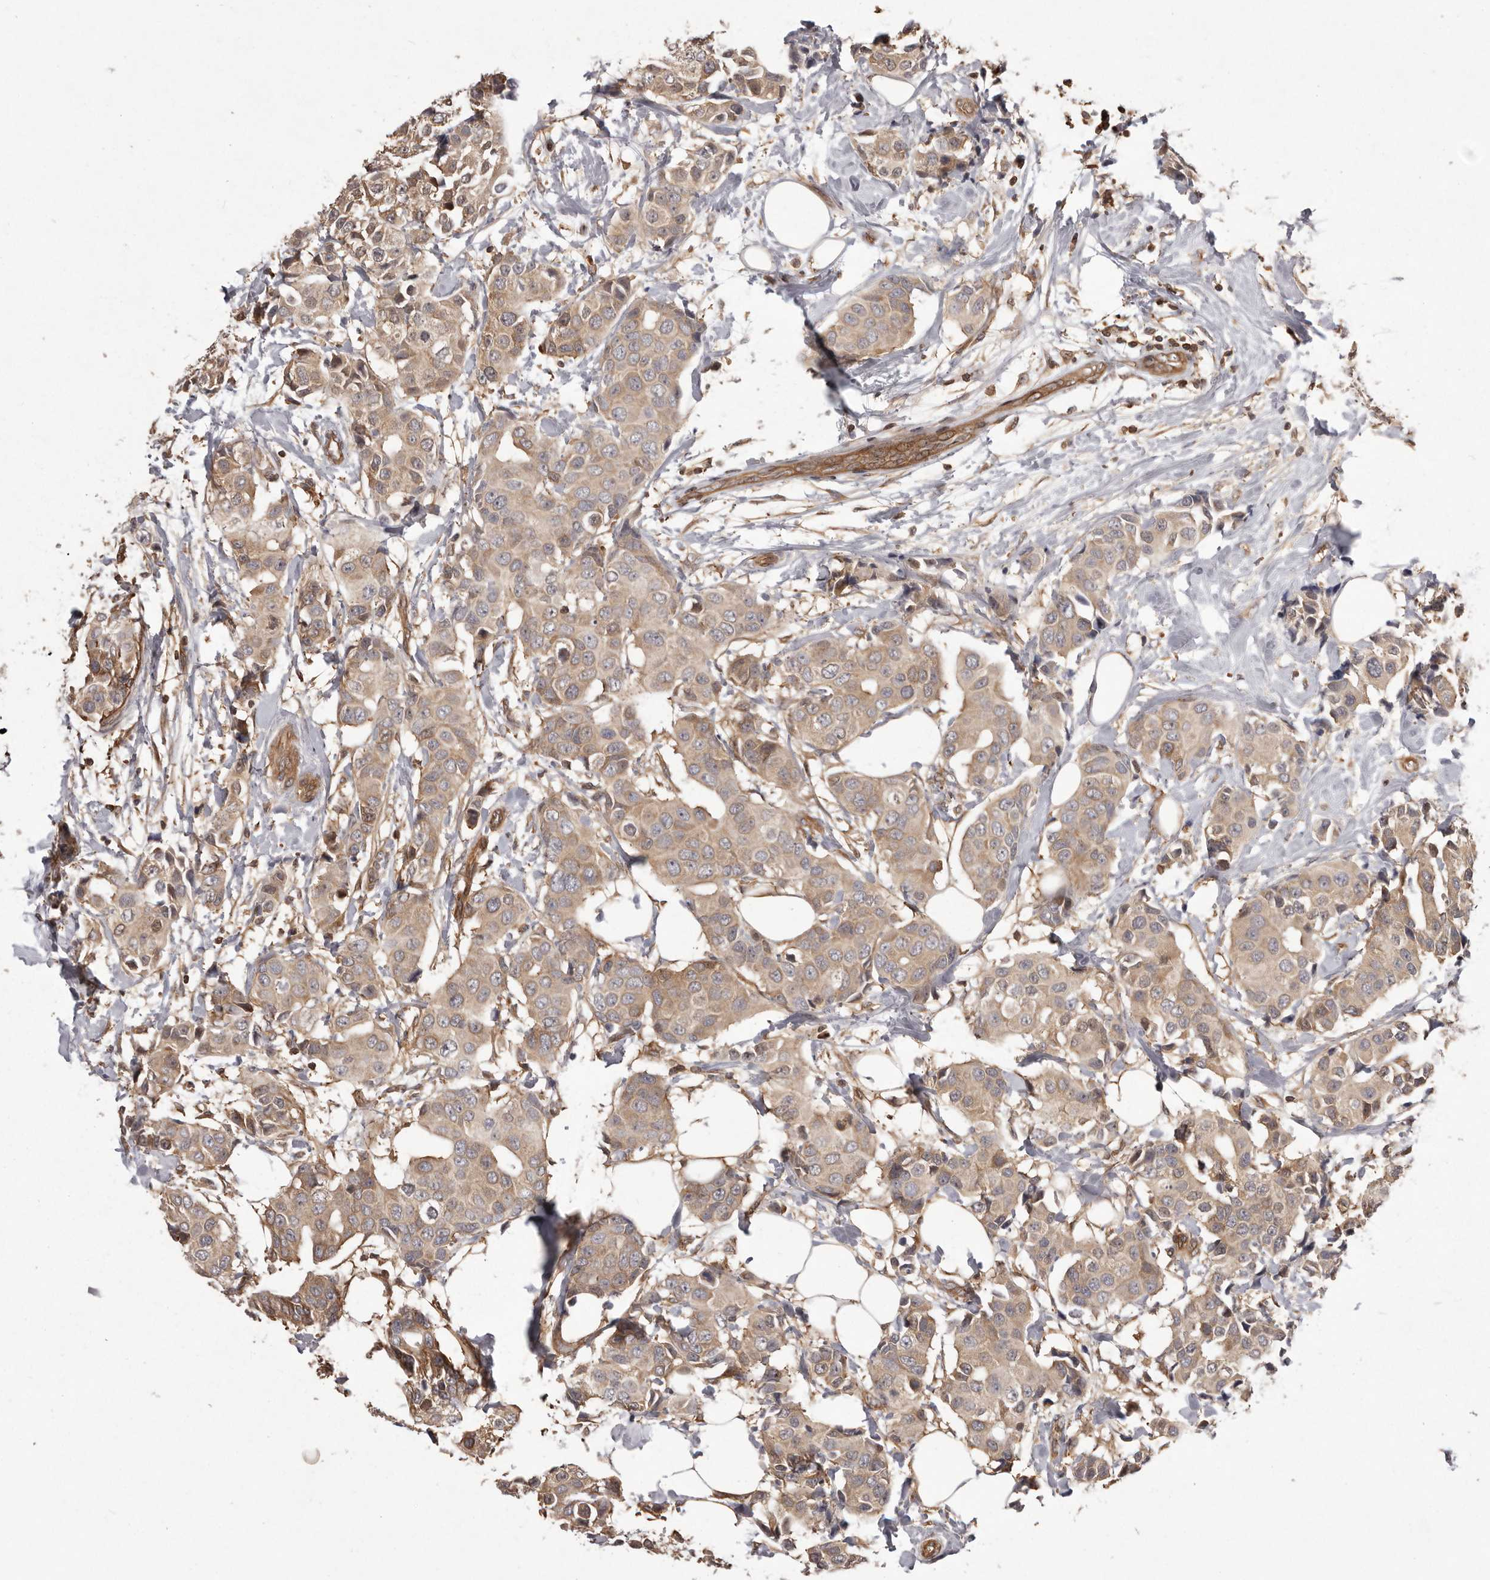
{"staining": {"intensity": "weak", "quantity": ">75%", "location": "cytoplasmic/membranous"}, "tissue": "breast cancer", "cell_type": "Tumor cells", "image_type": "cancer", "snomed": [{"axis": "morphology", "description": "Normal tissue, NOS"}, {"axis": "morphology", "description": "Duct carcinoma"}, {"axis": "topography", "description": "Breast"}], "caption": "Protein staining displays weak cytoplasmic/membranous positivity in about >75% of tumor cells in breast intraductal carcinoma.", "gene": "NFKBIA", "patient": {"sex": "female", "age": 39}}